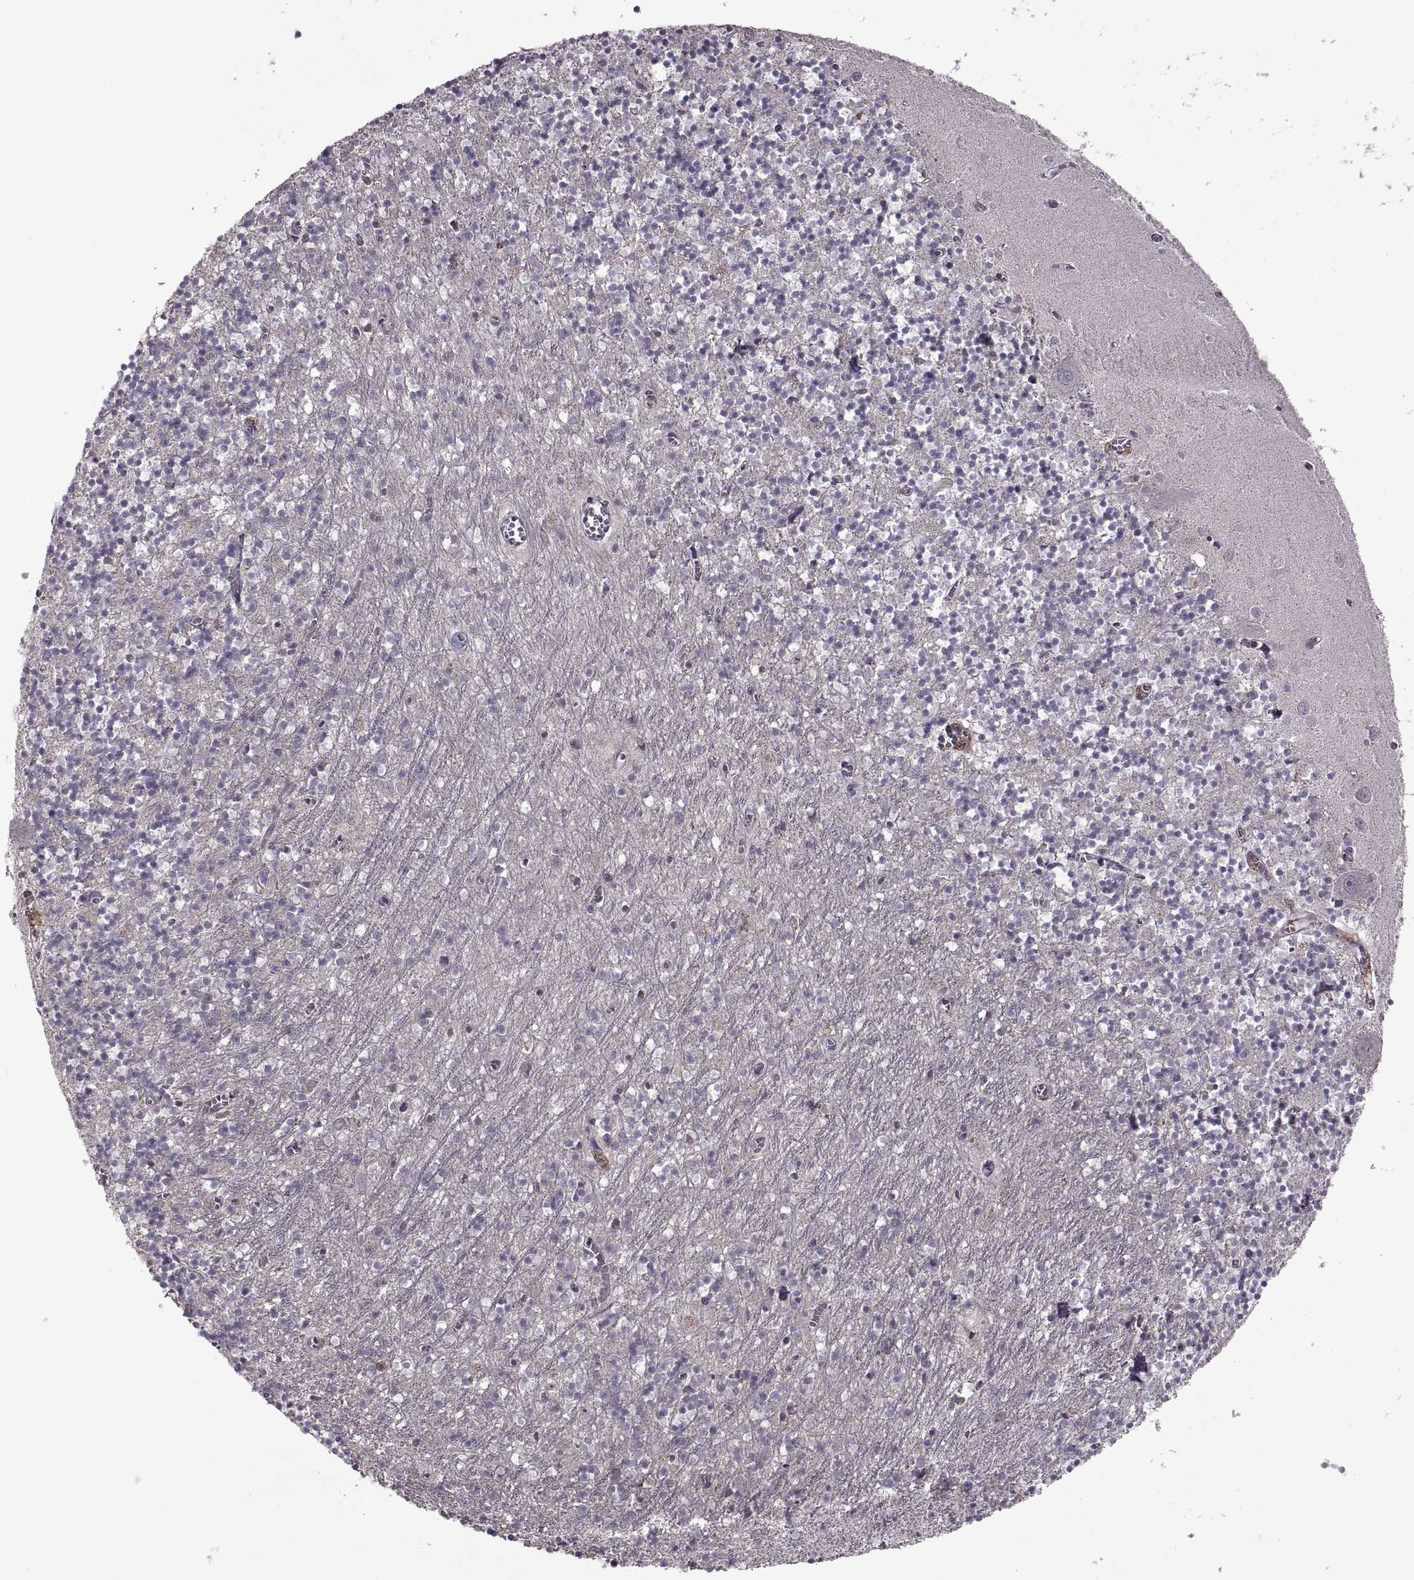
{"staining": {"intensity": "negative", "quantity": "none", "location": "none"}, "tissue": "cerebellum", "cell_type": "Cells in granular layer", "image_type": "normal", "snomed": [{"axis": "morphology", "description": "Normal tissue, NOS"}, {"axis": "topography", "description": "Cerebellum"}], "caption": "Cells in granular layer show no significant protein expression in benign cerebellum.", "gene": "PIERCE1", "patient": {"sex": "female", "age": 64}}